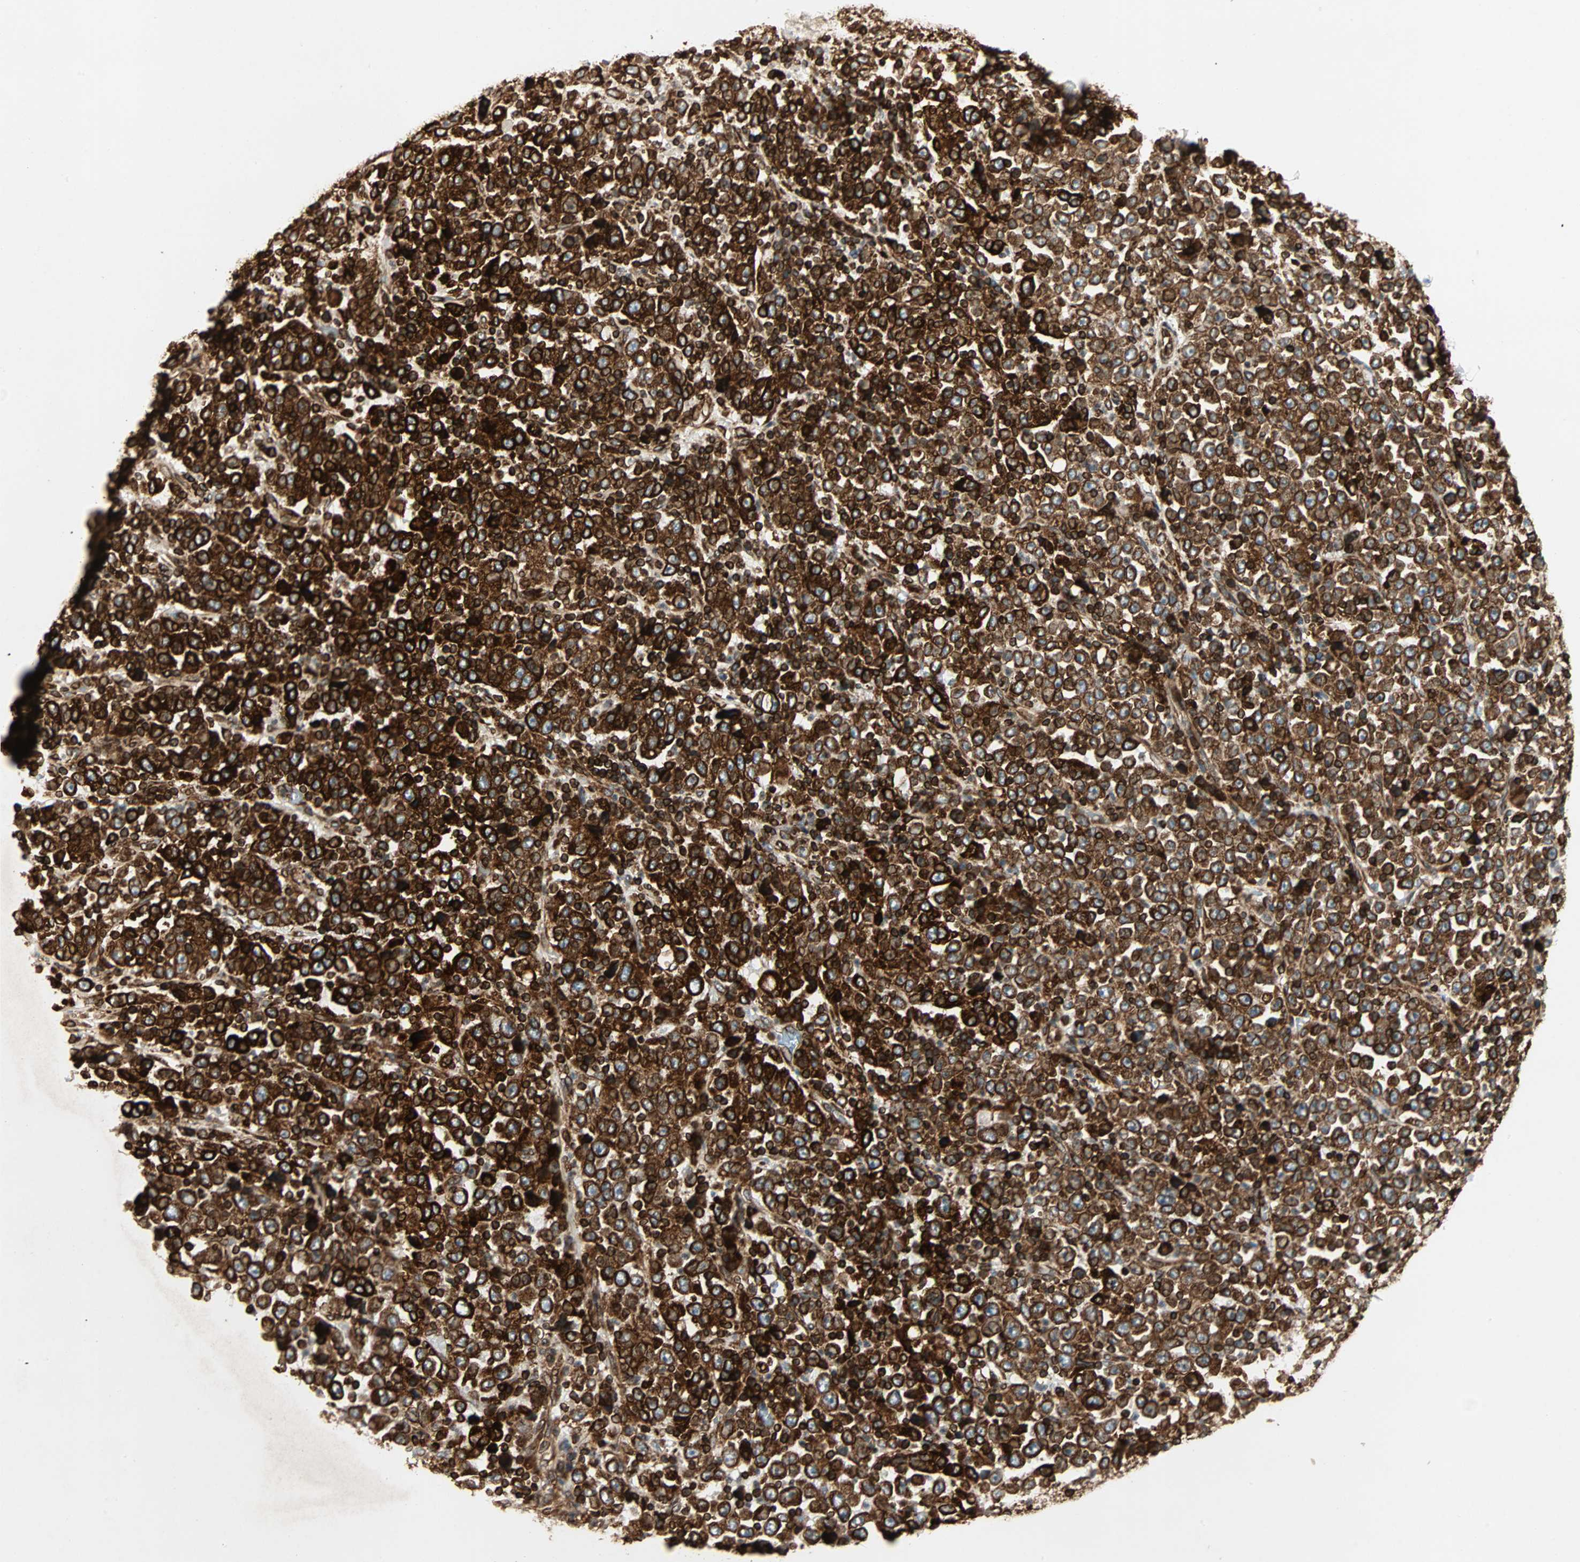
{"staining": {"intensity": "strong", "quantity": ">75%", "location": "cytoplasmic/membranous"}, "tissue": "stomach cancer", "cell_type": "Tumor cells", "image_type": "cancer", "snomed": [{"axis": "morphology", "description": "Normal tissue, NOS"}, {"axis": "morphology", "description": "Adenocarcinoma, NOS"}, {"axis": "topography", "description": "Stomach, upper"}, {"axis": "topography", "description": "Stomach"}], "caption": "Immunohistochemistry of human stomach cancer (adenocarcinoma) displays high levels of strong cytoplasmic/membranous staining in approximately >75% of tumor cells.", "gene": "TAPBP", "patient": {"sex": "male", "age": 59}}